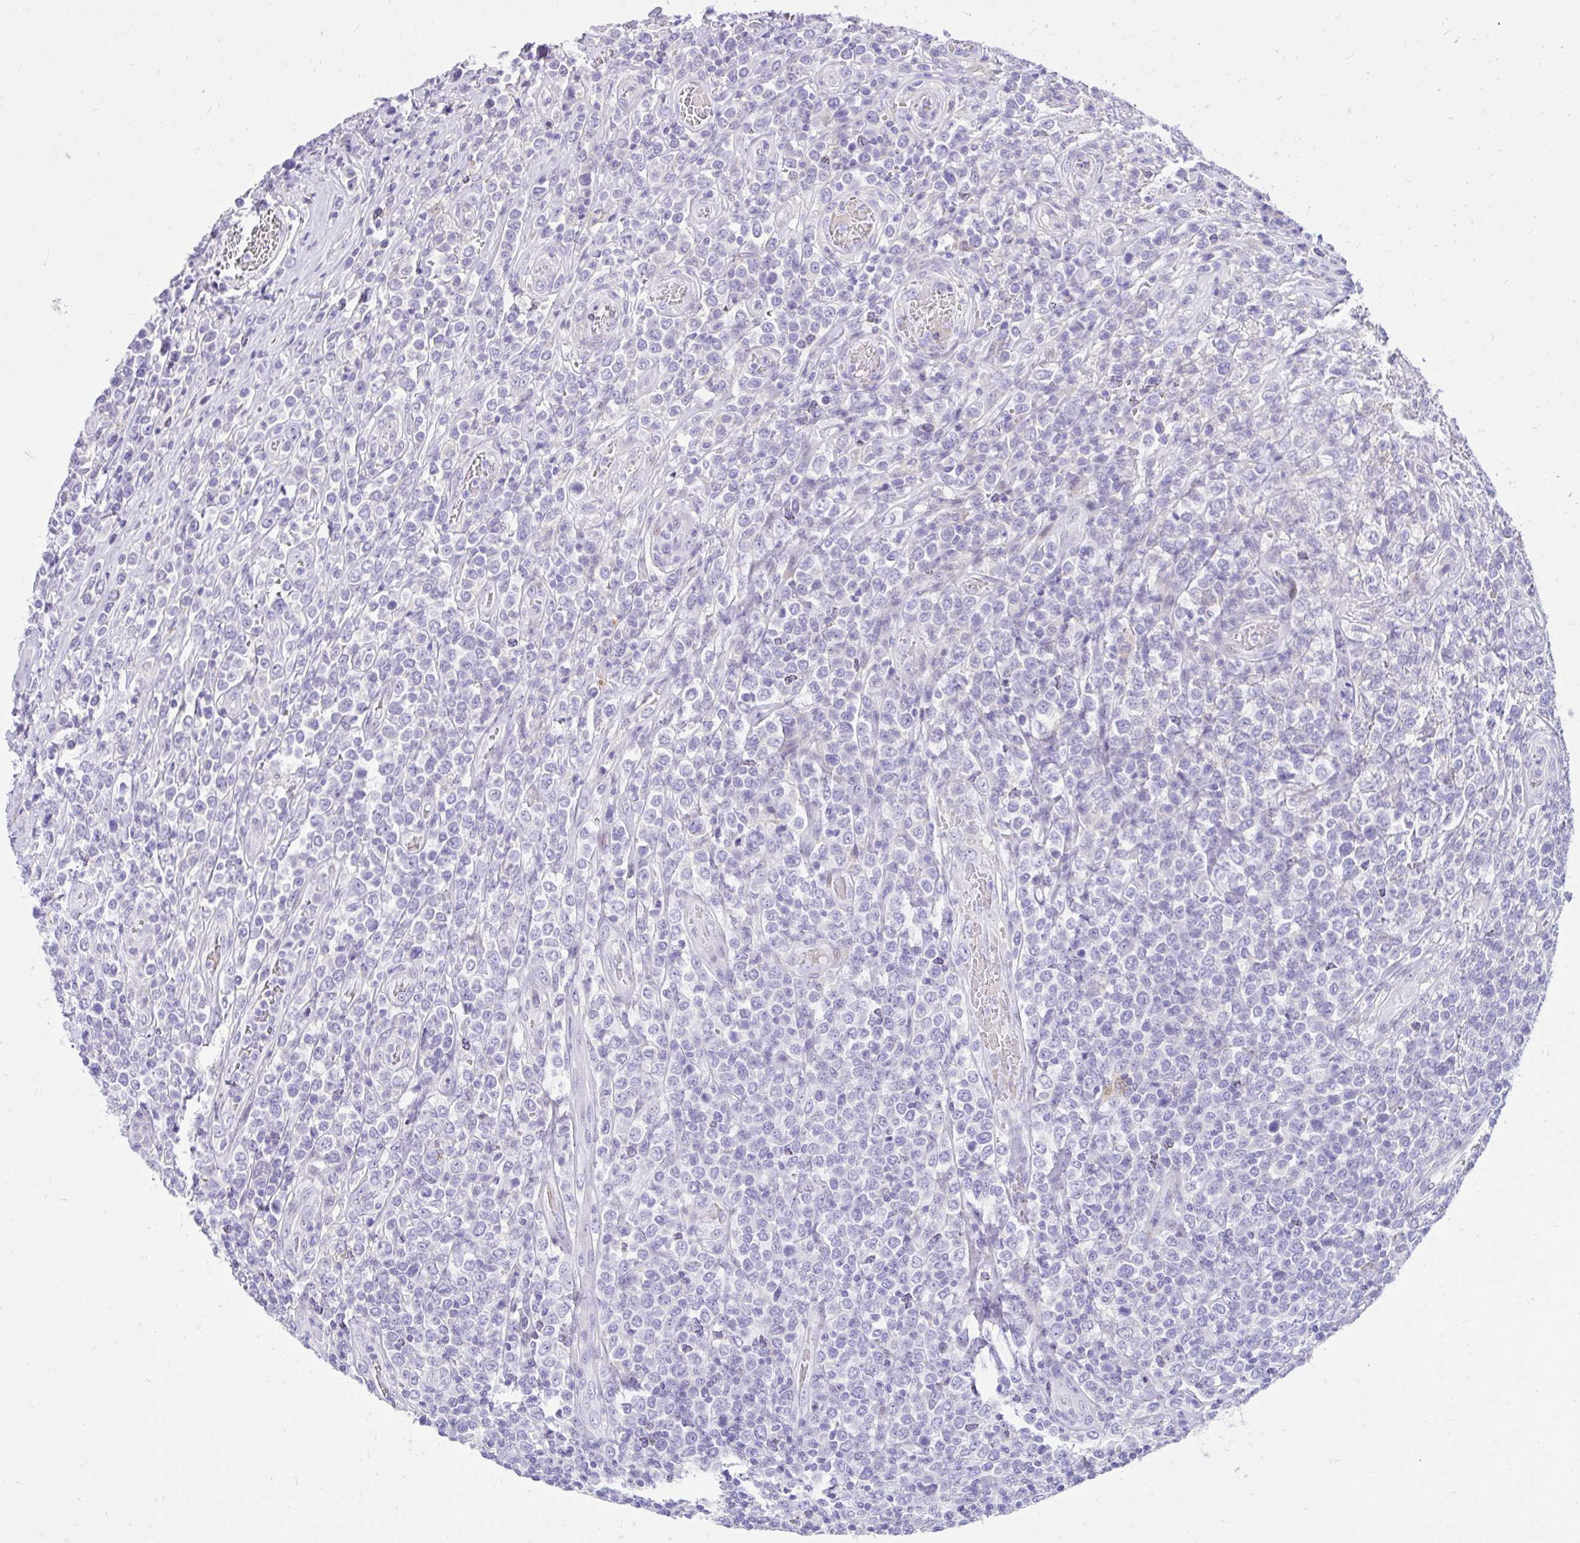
{"staining": {"intensity": "negative", "quantity": "none", "location": "none"}, "tissue": "lymphoma", "cell_type": "Tumor cells", "image_type": "cancer", "snomed": [{"axis": "morphology", "description": "Malignant lymphoma, non-Hodgkin's type, High grade"}, {"axis": "topography", "description": "Soft tissue"}], "caption": "High-grade malignant lymphoma, non-Hodgkin's type was stained to show a protein in brown. There is no significant expression in tumor cells. (DAB (3,3'-diaminobenzidine) immunohistochemistry visualized using brightfield microscopy, high magnification).", "gene": "NHLH2", "patient": {"sex": "female", "age": 56}}